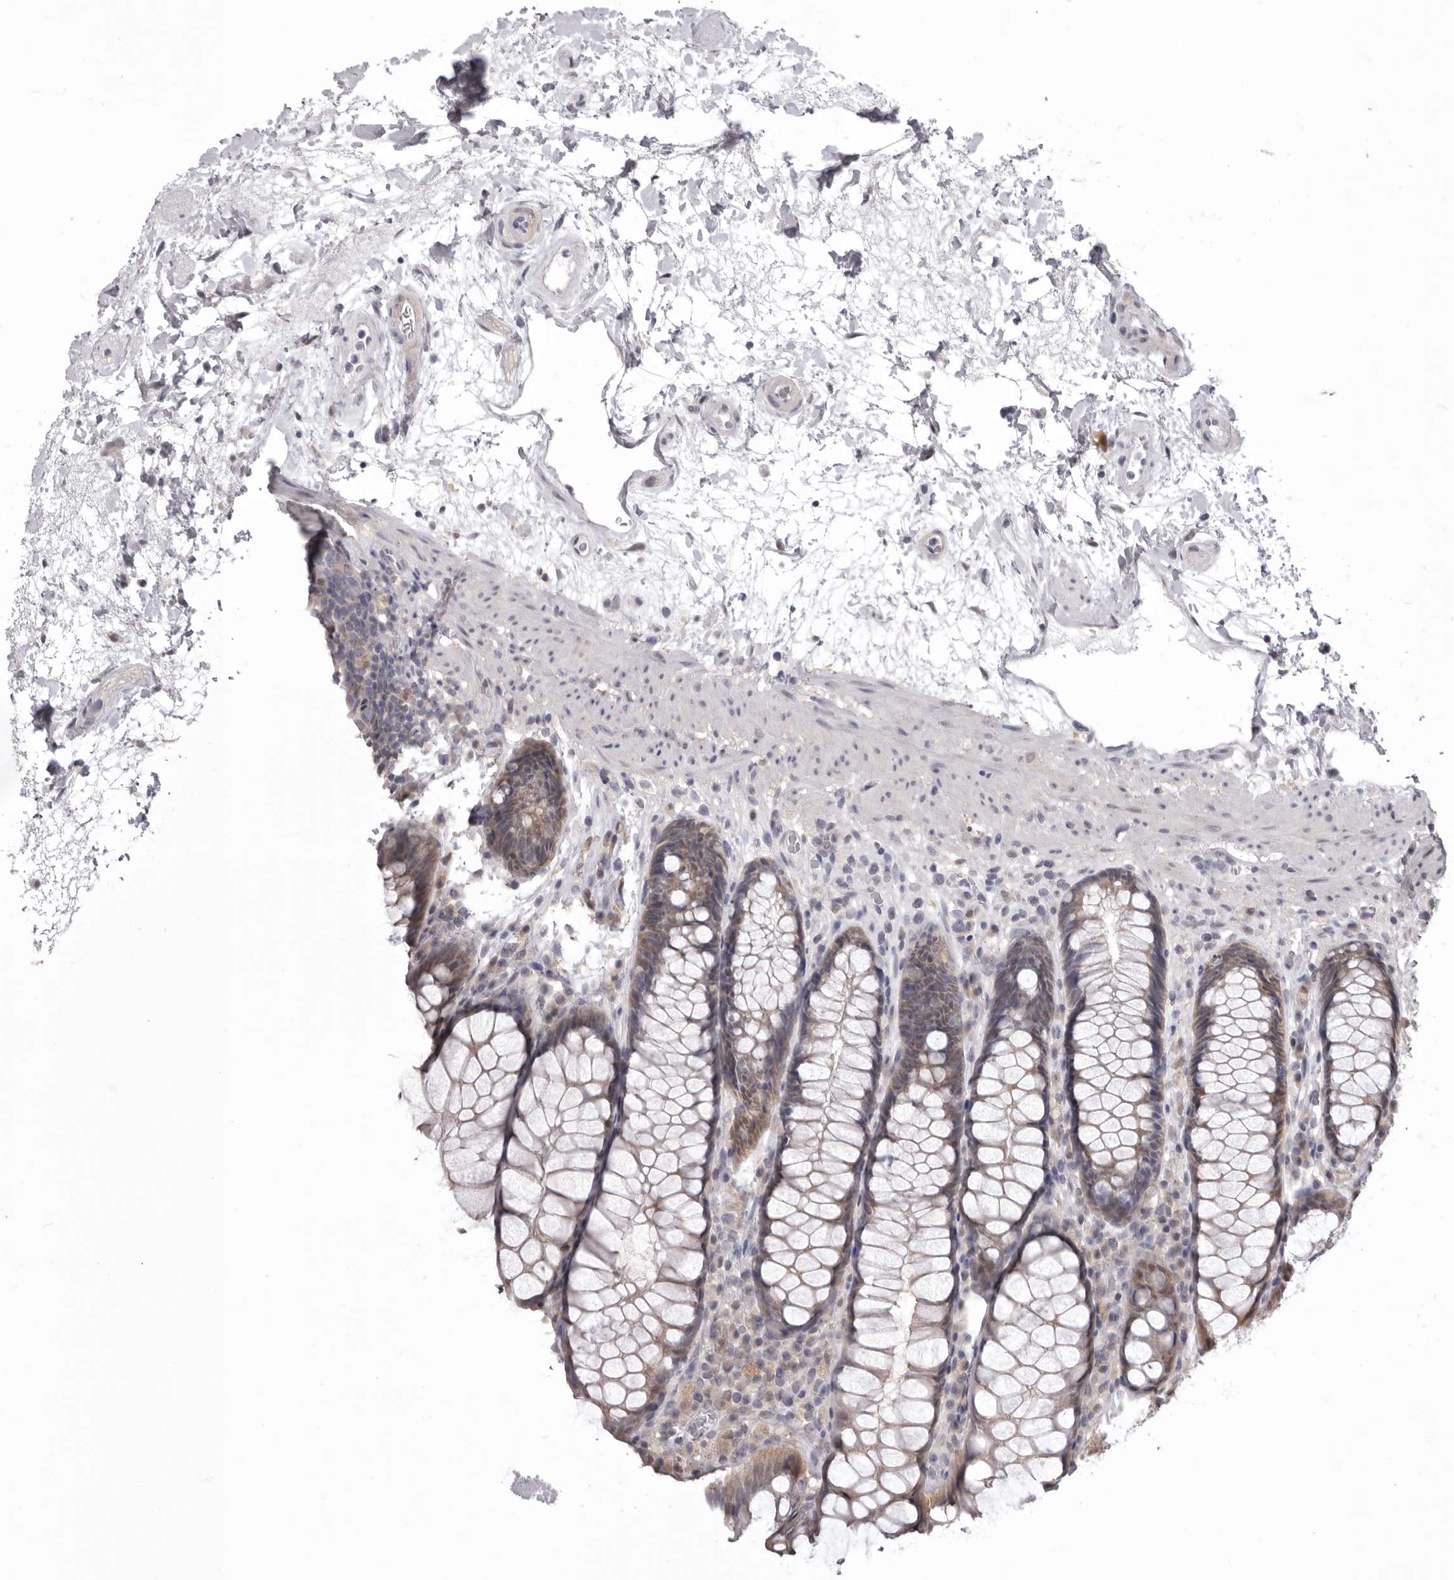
{"staining": {"intensity": "weak", "quantity": "25%-75%", "location": "cytoplasmic/membranous,nuclear"}, "tissue": "rectum", "cell_type": "Glandular cells", "image_type": "normal", "snomed": [{"axis": "morphology", "description": "Normal tissue, NOS"}, {"axis": "topography", "description": "Rectum"}], "caption": "A brown stain highlights weak cytoplasmic/membranous,nuclear staining of a protein in glandular cells of benign rectum.", "gene": "MDH1", "patient": {"sex": "male", "age": 64}}